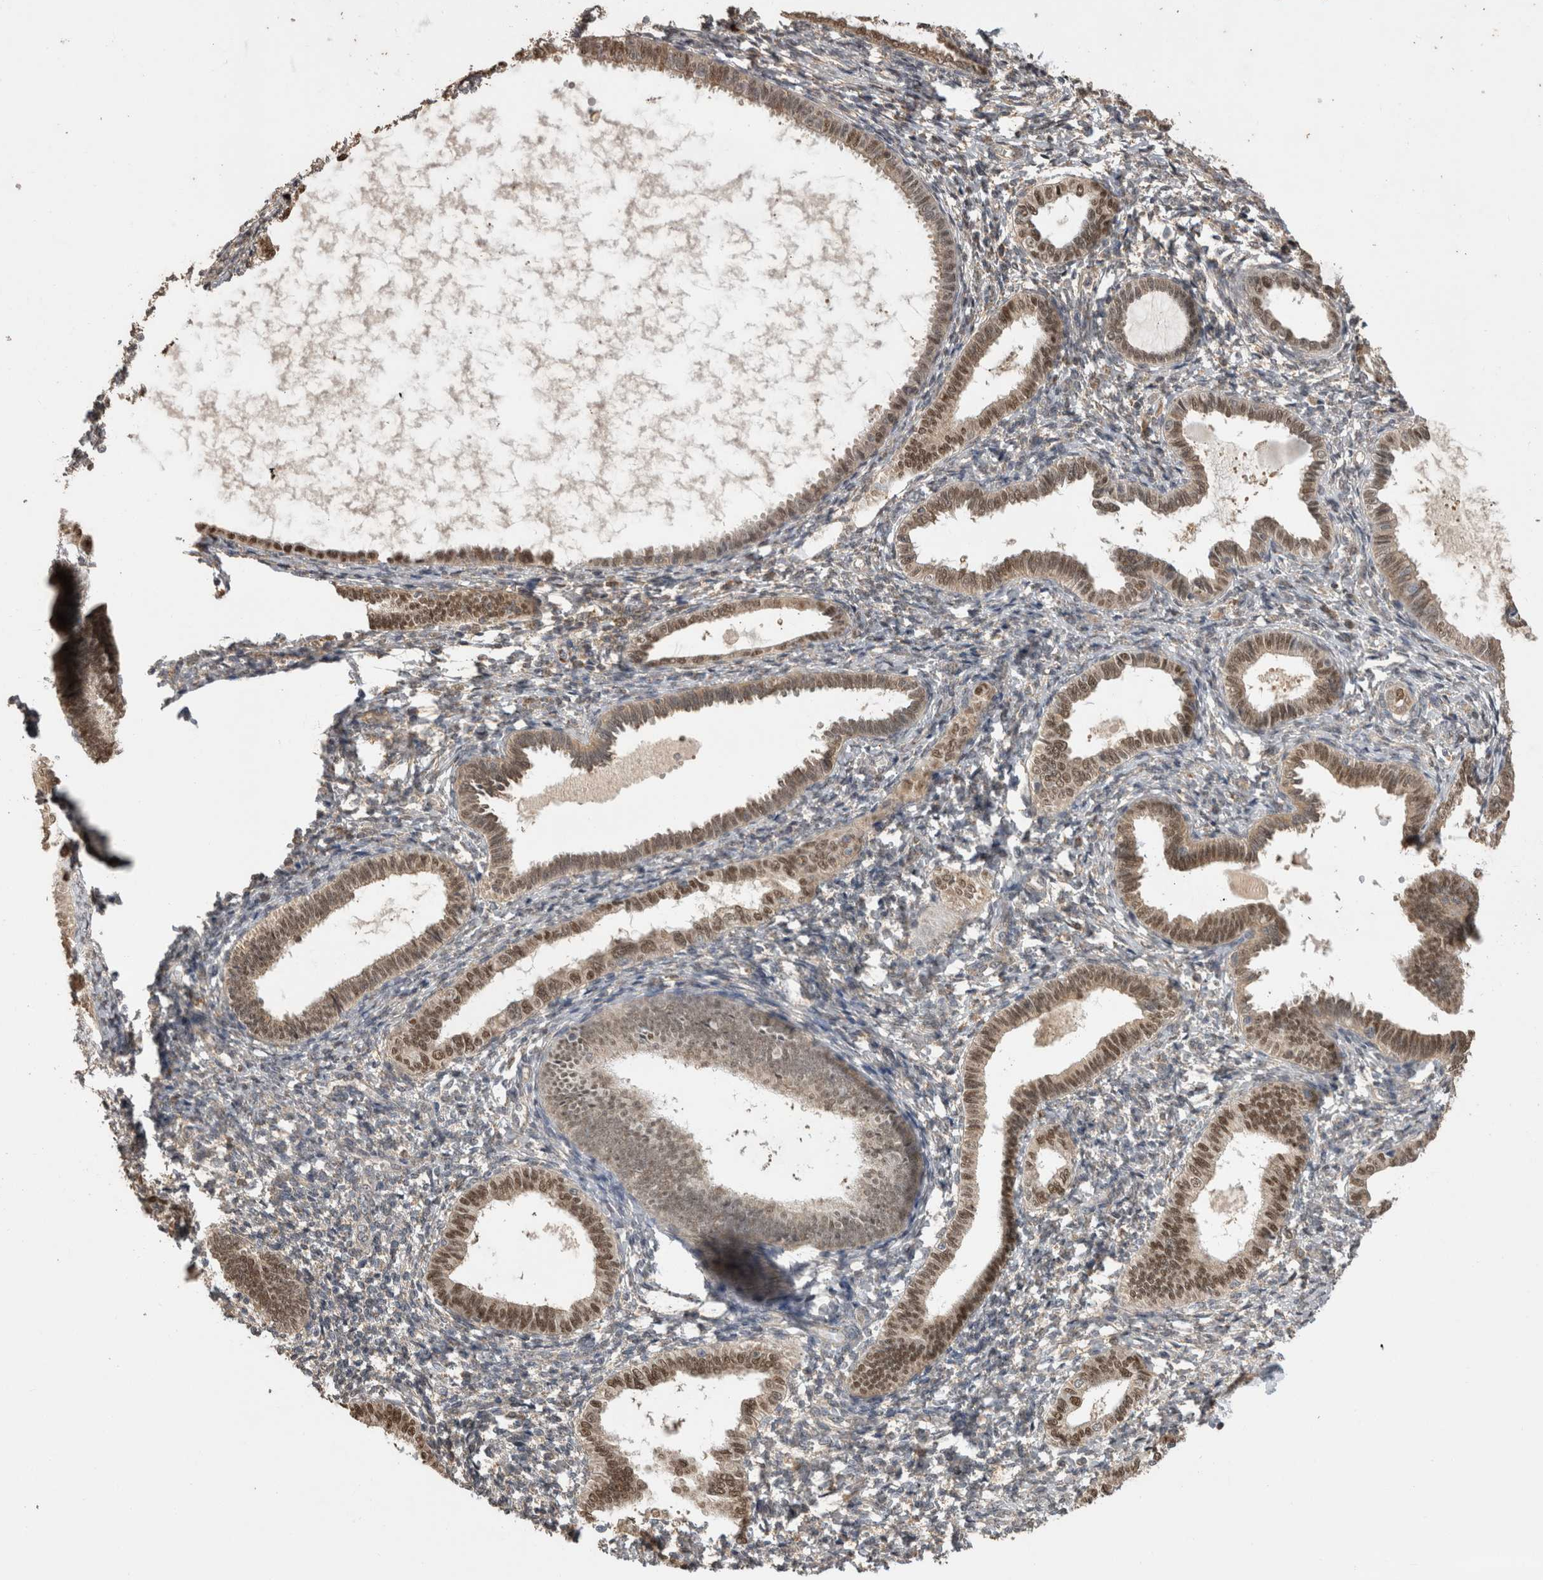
{"staining": {"intensity": "weak", "quantity": "25%-75%", "location": "cytoplasmic/membranous"}, "tissue": "endometrium", "cell_type": "Cells in endometrial stroma", "image_type": "normal", "snomed": [{"axis": "morphology", "description": "Normal tissue, NOS"}, {"axis": "topography", "description": "Endometrium"}], "caption": "Immunohistochemistry (IHC) (DAB) staining of benign human endometrium shows weak cytoplasmic/membranous protein positivity in about 25%-75% of cells in endometrial stroma.", "gene": "PREP", "patient": {"sex": "female", "age": 77}}